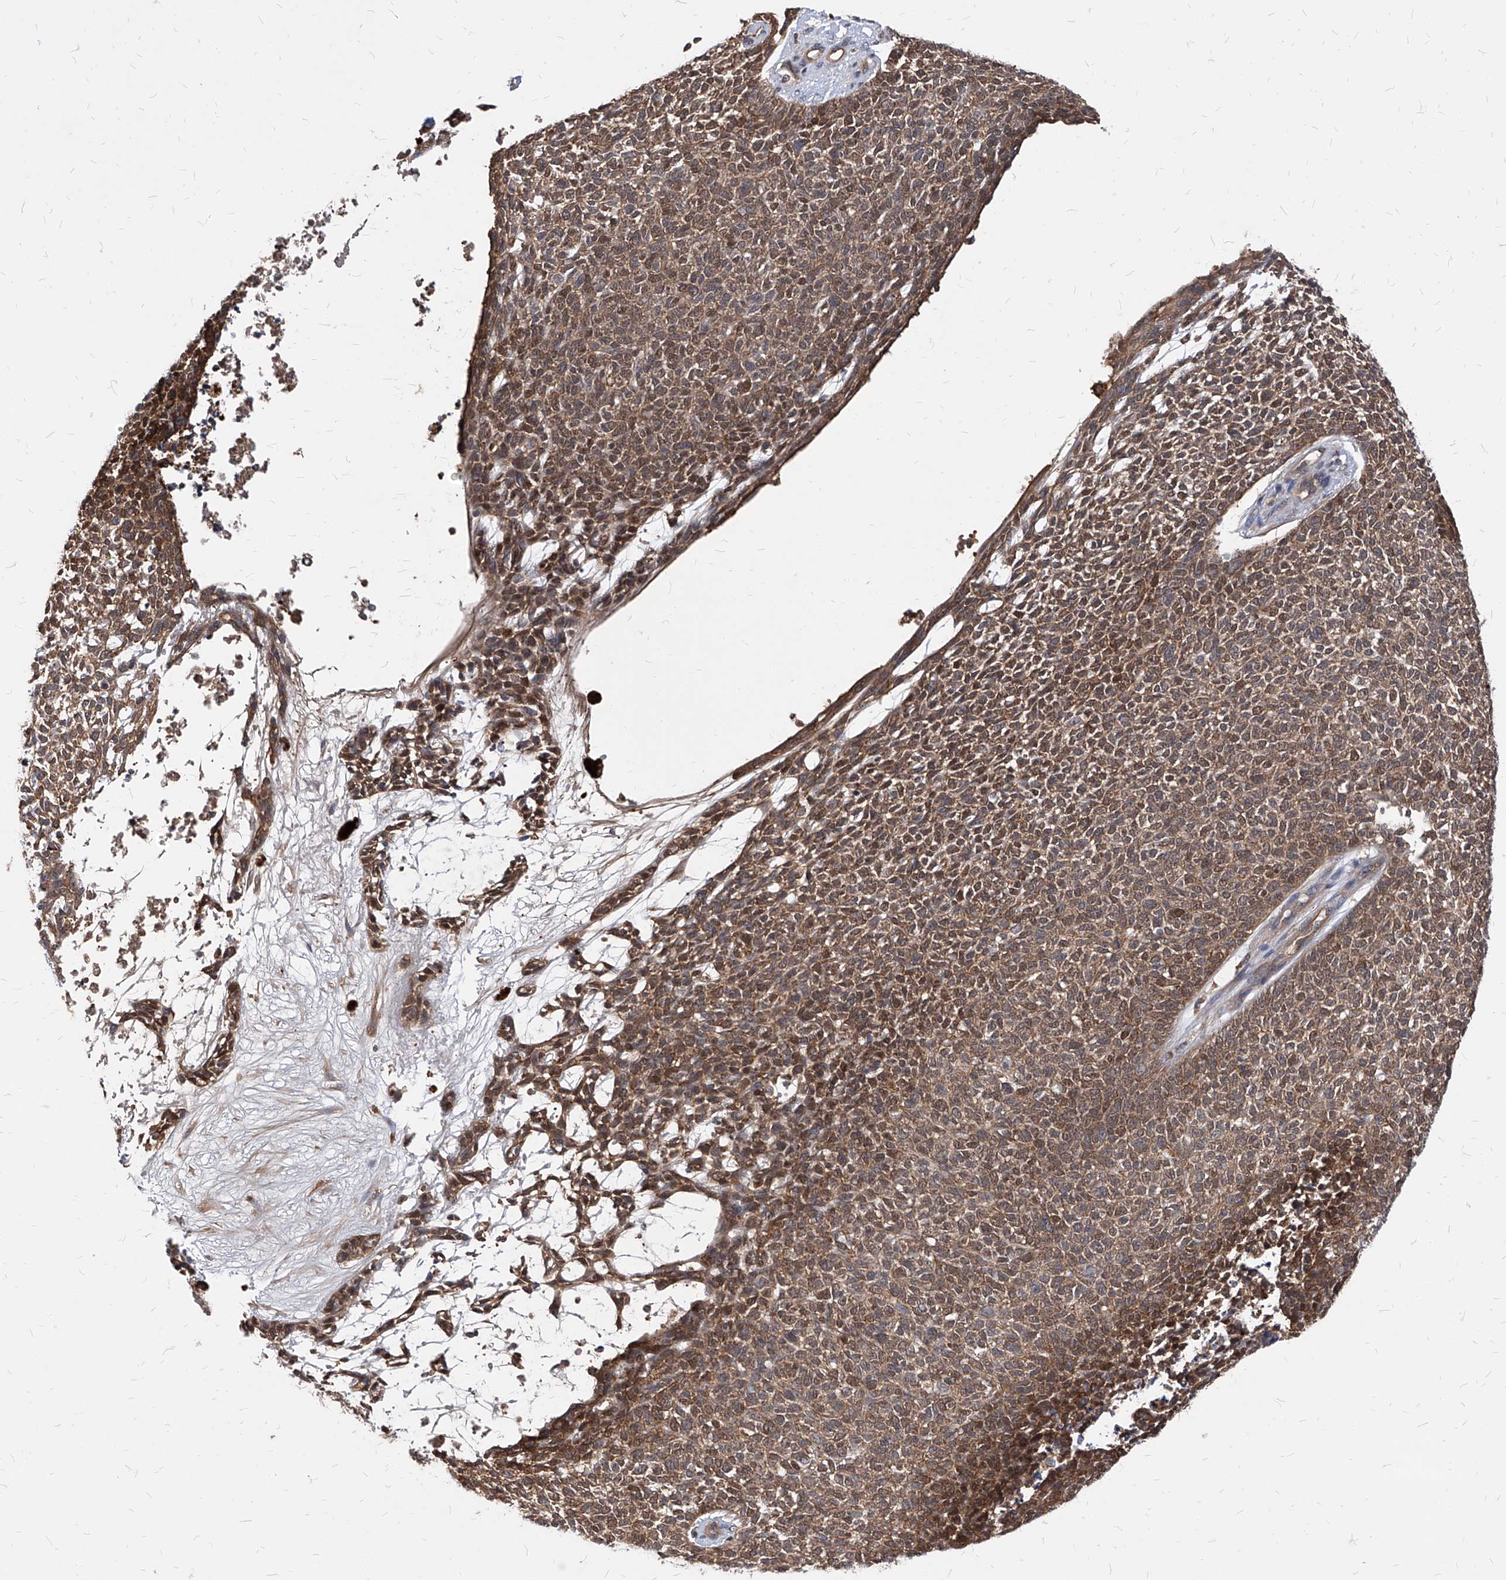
{"staining": {"intensity": "moderate", "quantity": ">75%", "location": "cytoplasmic/membranous"}, "tissue": "skin cancer", "cell_type": "Tumor cells", "image_type": "cancer", "snomed": [{"axis": "morphology", "description": "Basal cell carcinoma"}, {"axis": "topography", "description": "Skin"}], "caption": "This image displays immunohistochemistry (IHC) staining of skin basal cell carcinoma, with medium moderate cytoplasmic/membranous expression in about >75% of tumor cells.", "gene": "ABRACL", "patient": {"sex": "female", "age": 84}}